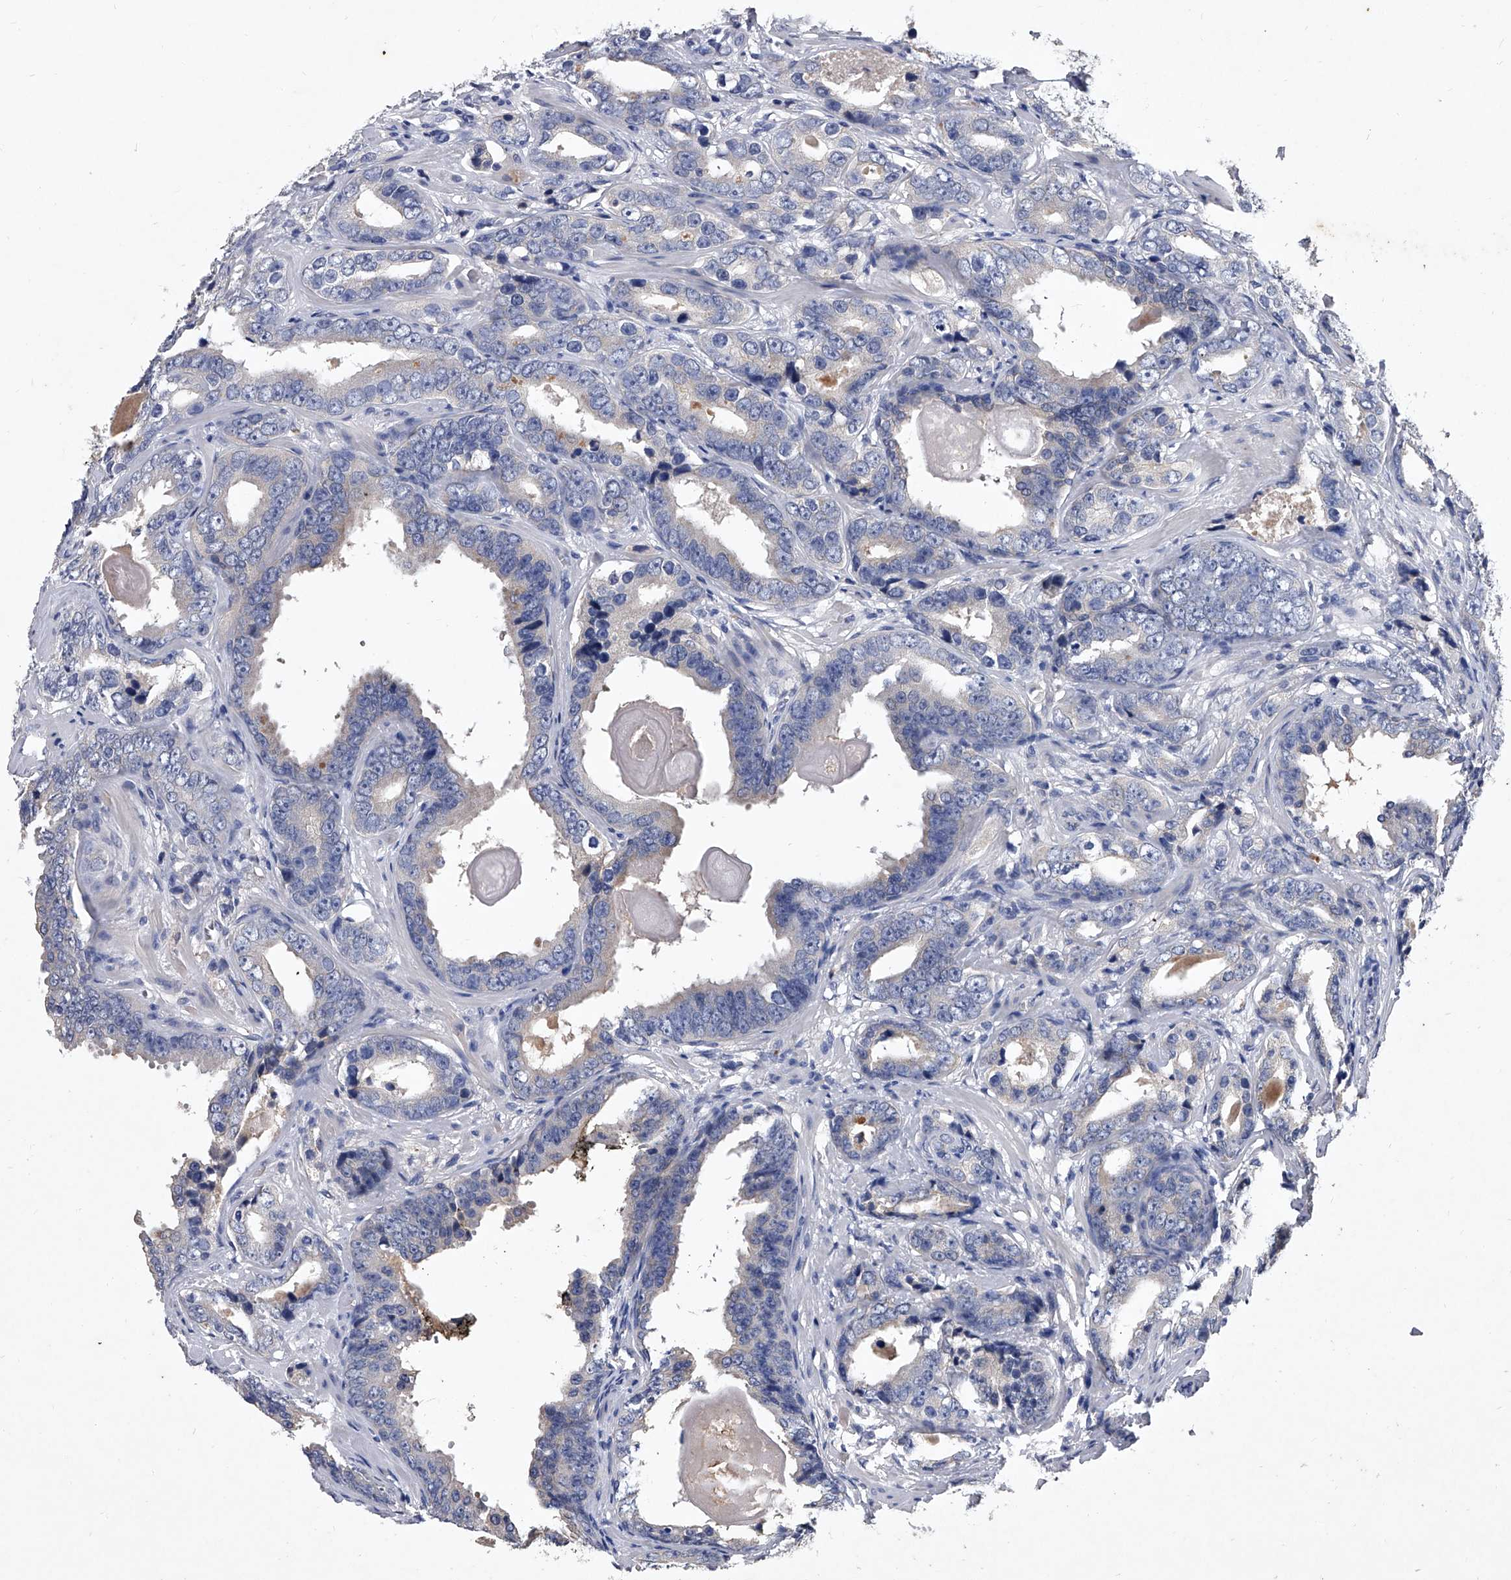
{"staining": {"intensity": "negative", "quantity": "none", "location": "none"}, "tissue": "prostate cancer", "cell_type": "Tumor cells", "image_type": "cancer", "snomed": [{"axis": "morphology", "description": "Adenocarcinoma, High grade"}, {"axis": "topography", "description": "Prostate"}], "caption": "Image shows no protein staining in tumor cells of prostate cancer tissue.", "gene": "C5", "patient": {"sex": "male", "age": 62}}